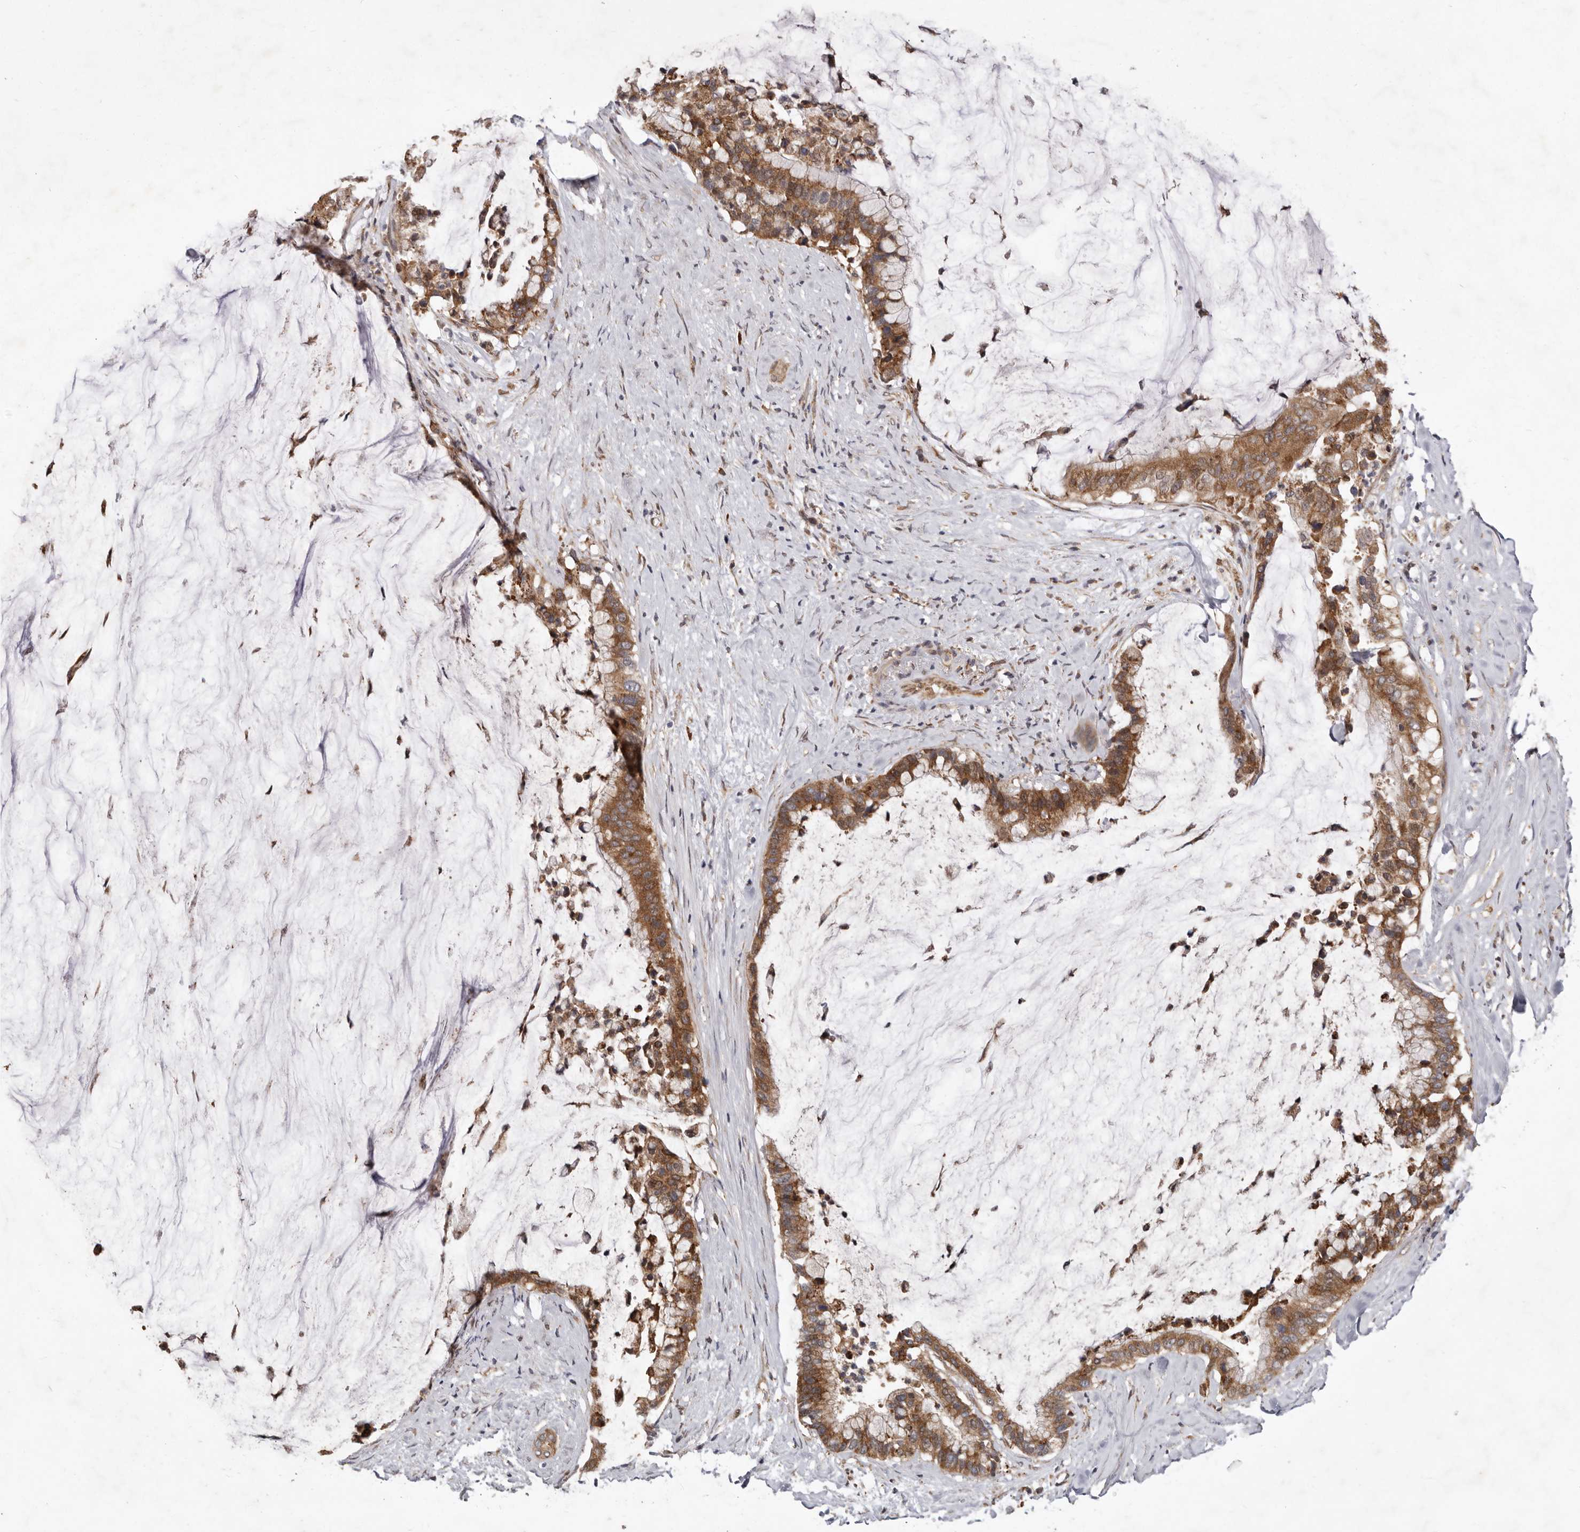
{"staining": {"intensity": "moderate", "quantity": ">75%", "location": "cytoplasmic/membranous"}, "tissue": "pancreatic cancer", "cell_type": "Tumor cells", "image_type": "cancer", "snomed": [{"axis": "morphology", "description": "Adenocarcinoma, NOS"}, {"axis": "topography", "description": "Pancreas"}], "caption": "Pancreatic cancer (adenocarcinoma) stained with a protein marker demonstrates moderate staining in tumor cells.", "gene": "RRM2B", "patient": {"sex": "male", "age": 41}}